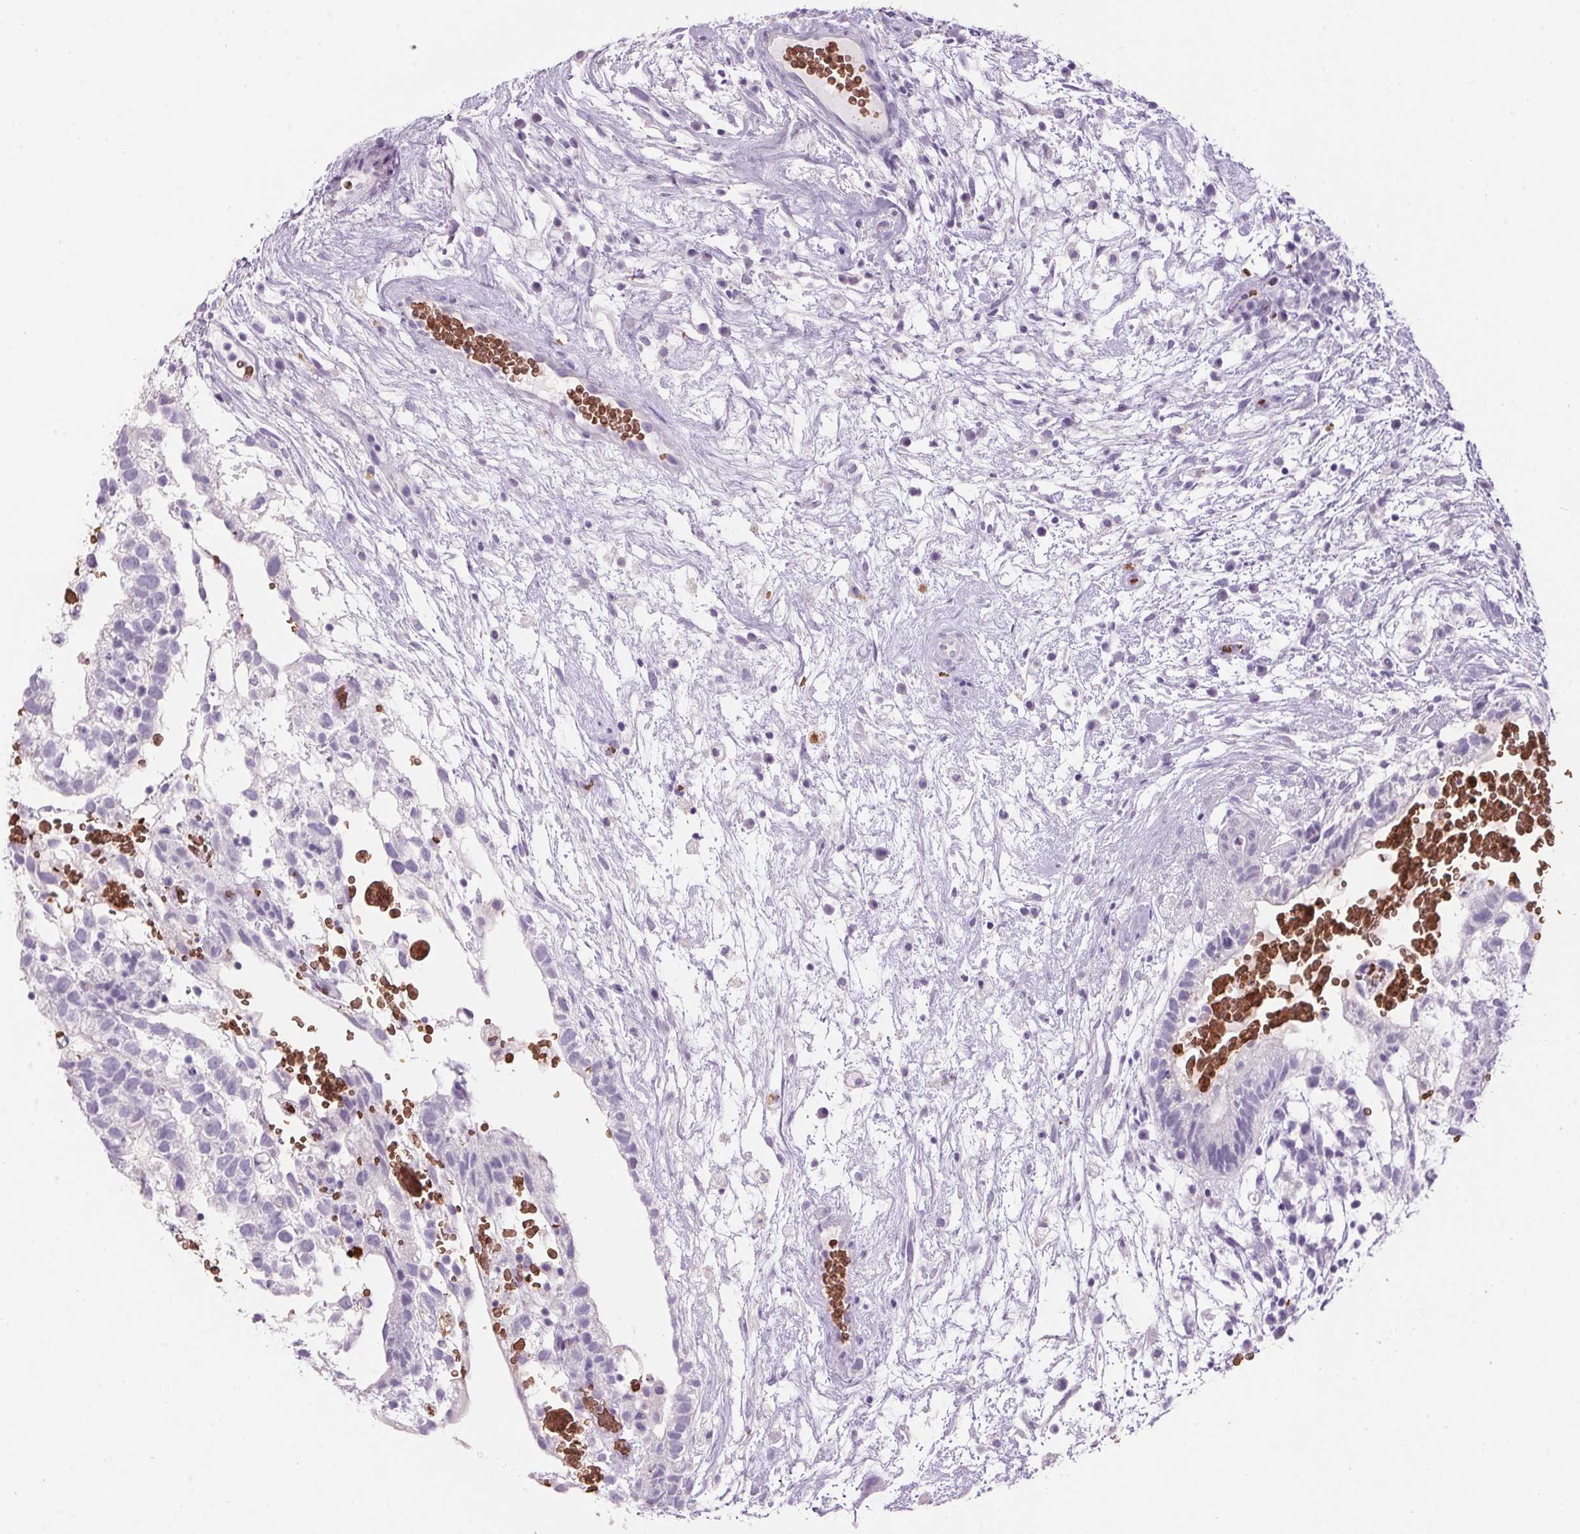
{"staining": {"intensity": "negative", "quantity": "none", "location": "none"}, "tissue": "testis cancer", "cell_type": "Tumor cells", "image_type": "cancer", "snomed": [{"axis": "morphology", "description": "Normal tissue, NOS"}, {"axis": "morphology", "description": "Carcinoma, Embryonal, NOS"}, {"axis": "topography", "description": "Testis"}], "caption": "There is no significant positivity in tumor cells of testis cancer. Nuclei are stained in blue.", "gene": "HBQ1", "patient": {"sex": "male", "age": 32}}